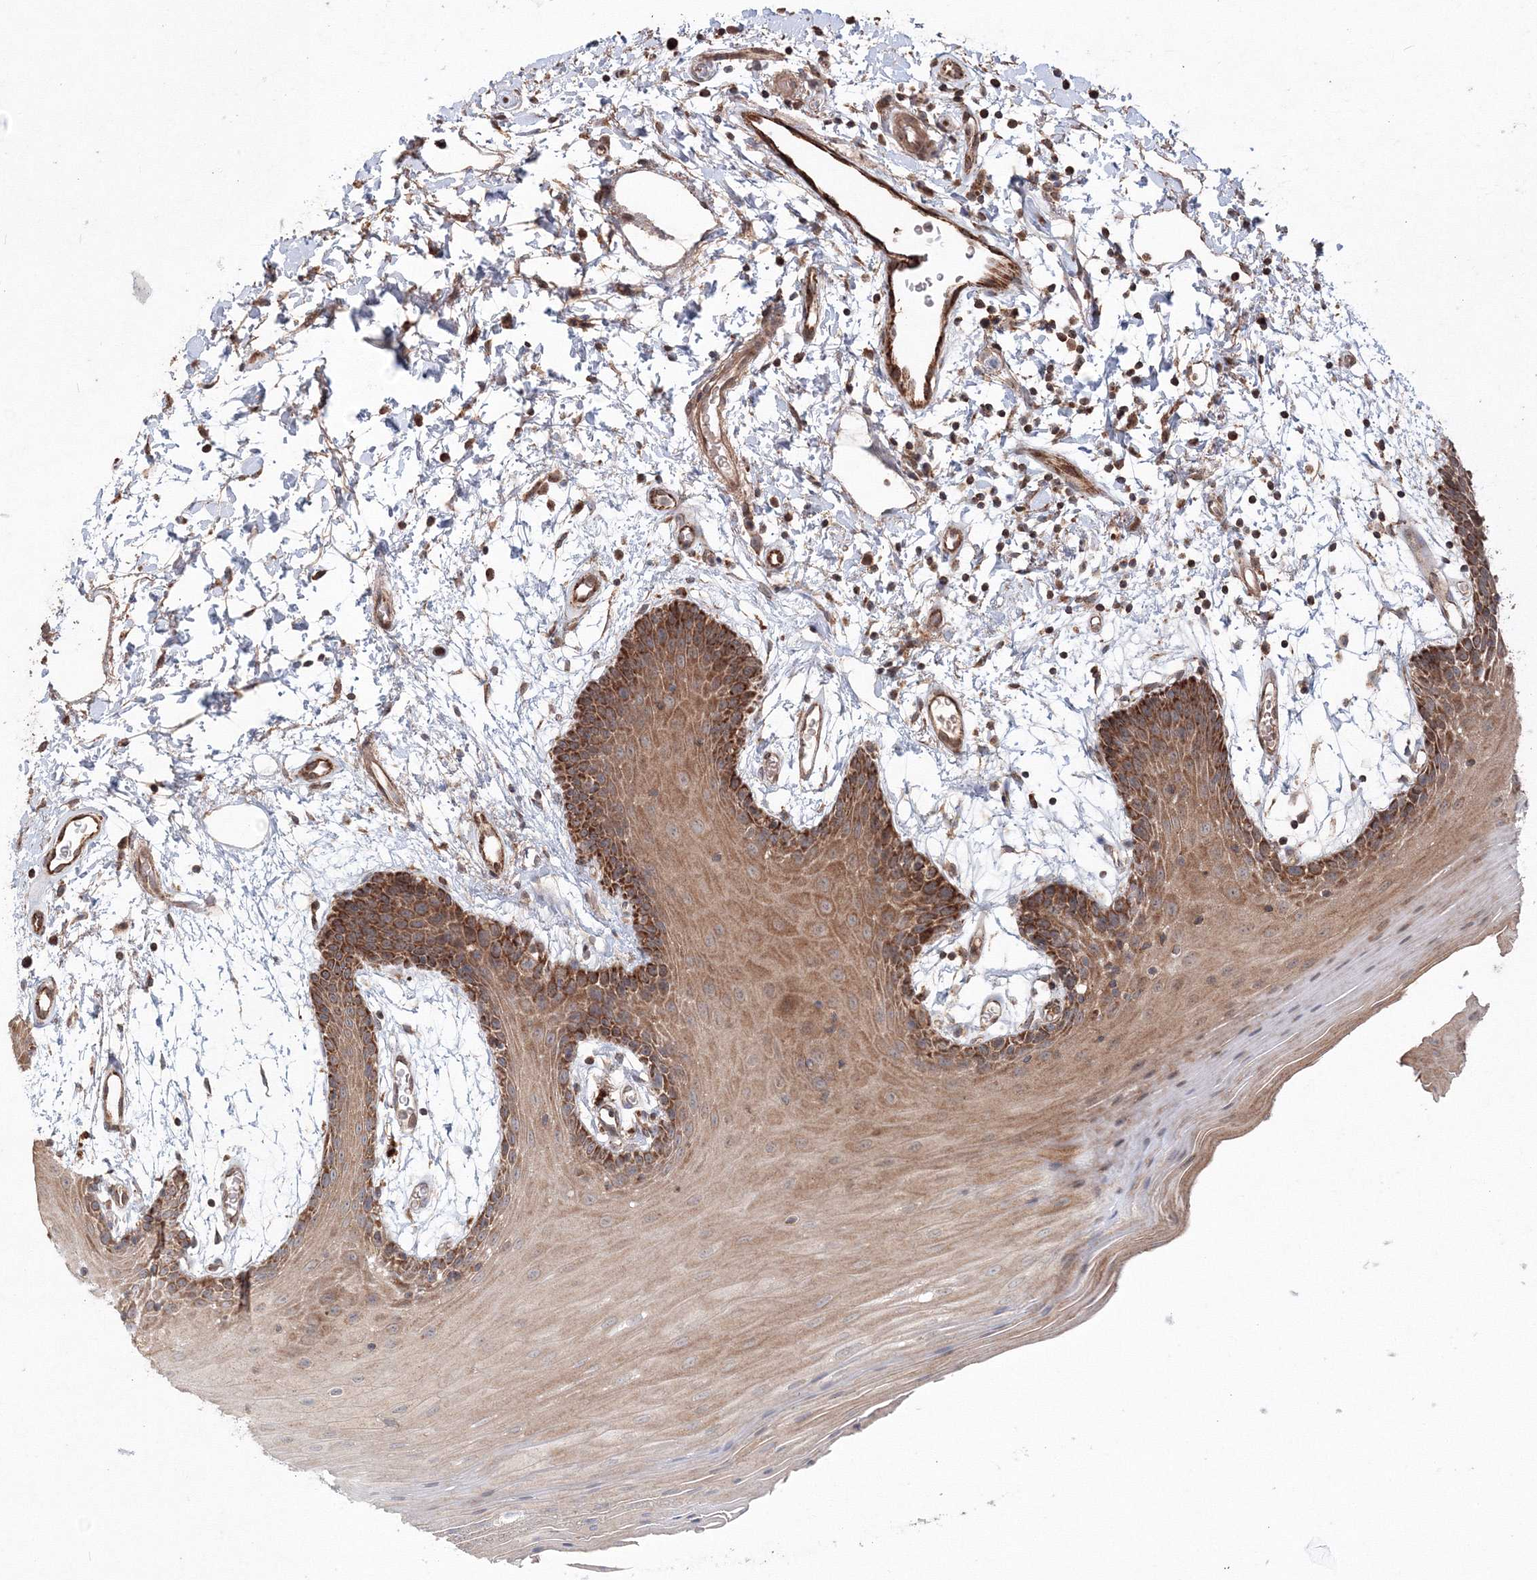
{"staining": {"intensity": "strong", "quantity": ">75%", "location": "cytoplasmic/membranous"}, "tissue": "oral mucosa", "cell_type": "Squamous epithelial cells", "image_type": "normal", "snomed": [{"axis": "morphology", "description": "Normal tissue, NOS"}, {"axis": "topography", "description": "Skeletal muscle"}, {"axis": "topography", "description": "Oral tissue"}, {"axis": "topography", "description": "Salivary gland"}, {"axis": "topography", "description": "Peripheral nerve tissue"}], "caption": "IHC photomicrograph of benign human oral mucosa stained for a protein (brown), which shows high levels of strong cytoplasmic/membranous staining in approximately >75% of squamous epithelial cells.", "gene": "ANAPC16", "patient": {"sex": "male", "age": 54}}